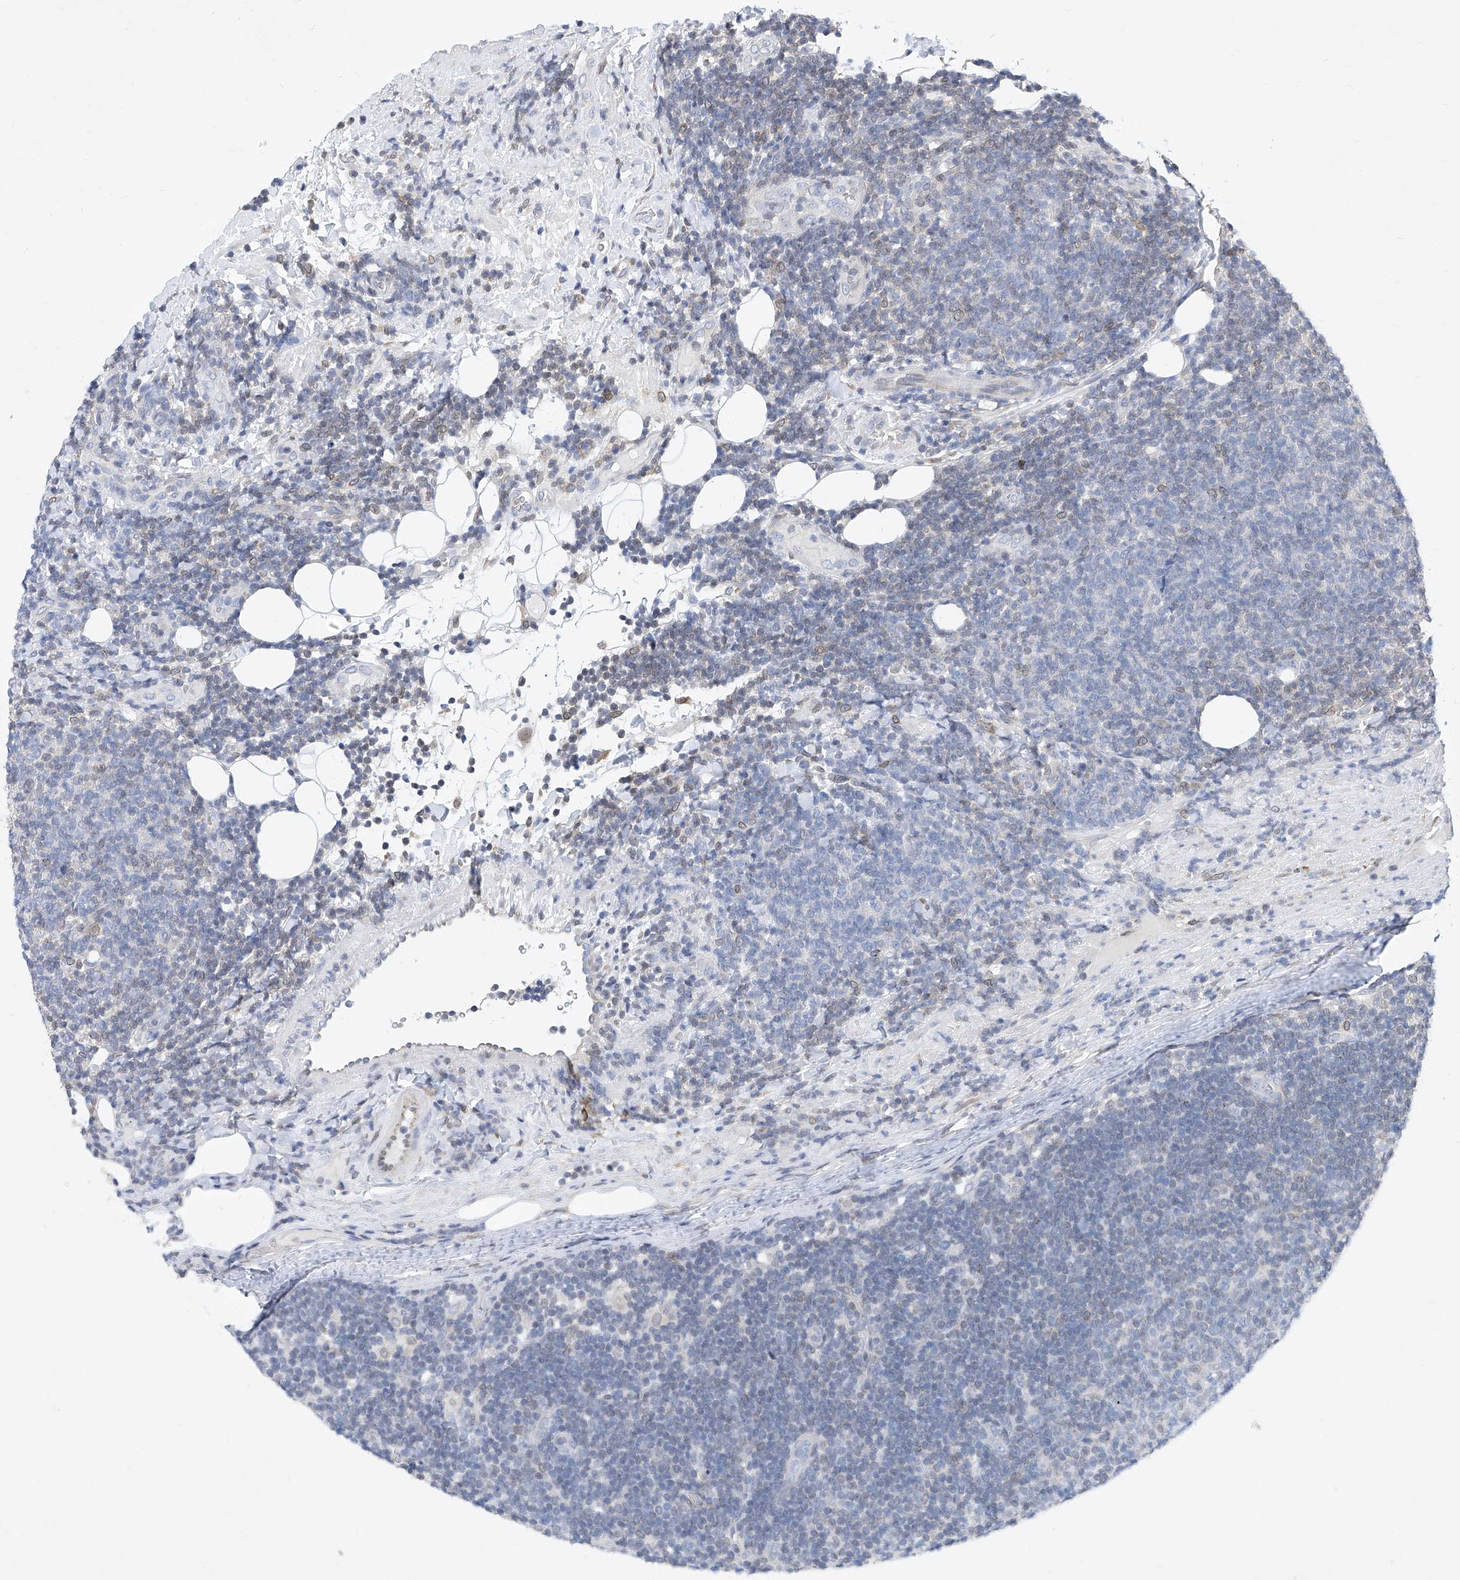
{"staining": {"intensity": "negative", "quantity": "none", "location": "none"}, "tissue": "lymphoma", "cell_type": "Tumor cells", "image_type": "cancer", "snomed": [{"axis": "morphology", "description": "Malignant lymphoma, non-Hodgkin's type, Low grade"}, {"axis": "topography", "description": "Lymph node"}], "caption": "The immunohistochemistry (IHC) histopathology image has no significant staining in tumor cells of low-grade malignant lymphoma, non-Hodgkin's type tissue.", "gene": "MX2", "patient": {"sex": "male", "age": 66}}